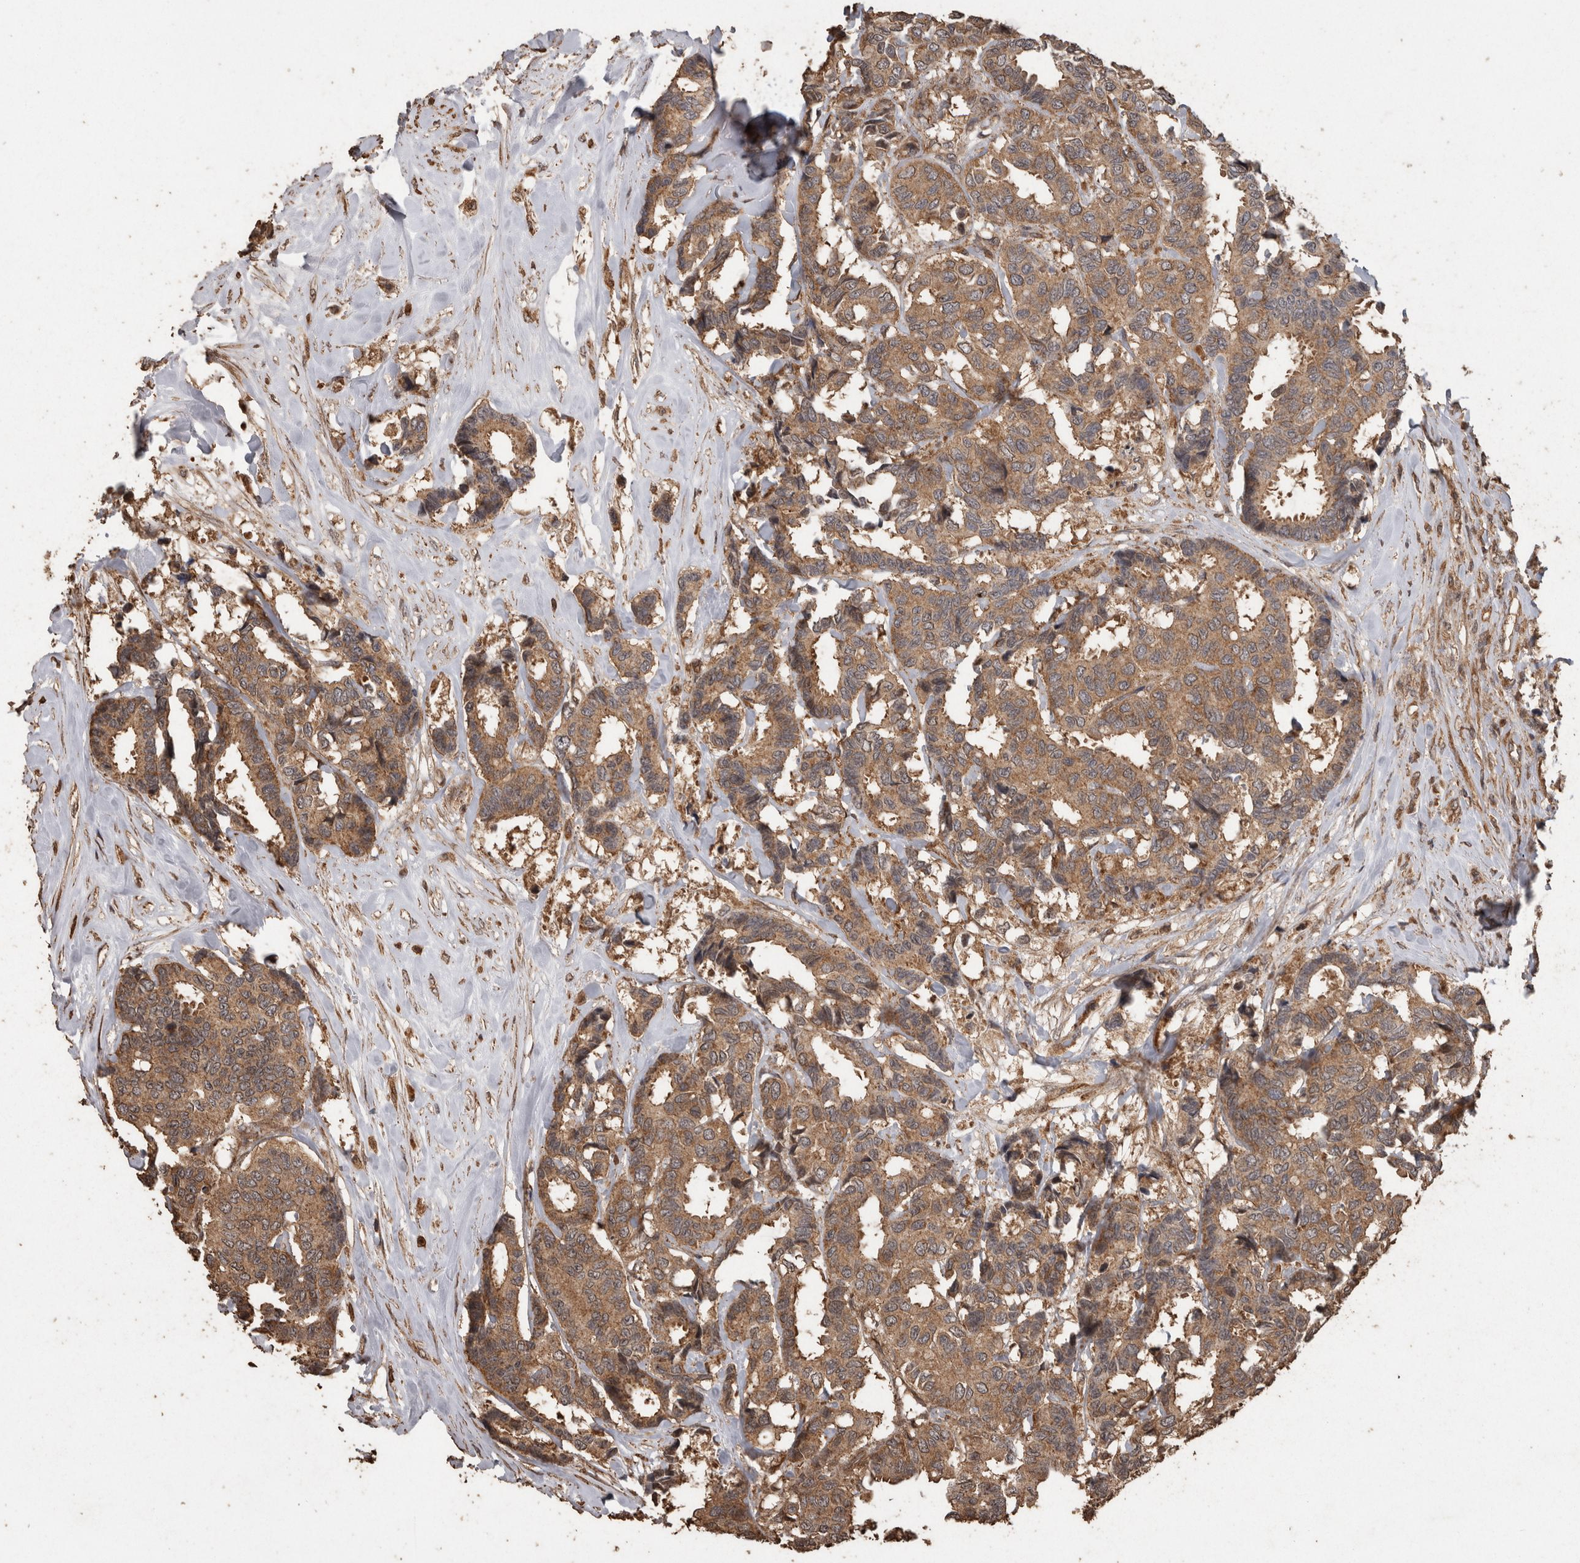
{"staining": {"intensity": "moderate", "quantity": ">75%", "location": "cytoplasmic/membranous"}, "tissue": "breast cancer", "cell_type": "Tumor cells", "image_type": "cancer", "snomed": [{"axis": "morphology", "description": "Duct carcinoma"}, {"axis": "topography", "description": "Breast"}], "caption": "A high-resolution micrograph shows immunohistochemistry (IHC) staining of breast cancer (infiltrating ductal carcinoma), which exhibits moderate cytoplasmic/membranous expression in about >75% of tumor cells.", "gene": "PINK1", "patient": {"sex": "female", "age": 87}}